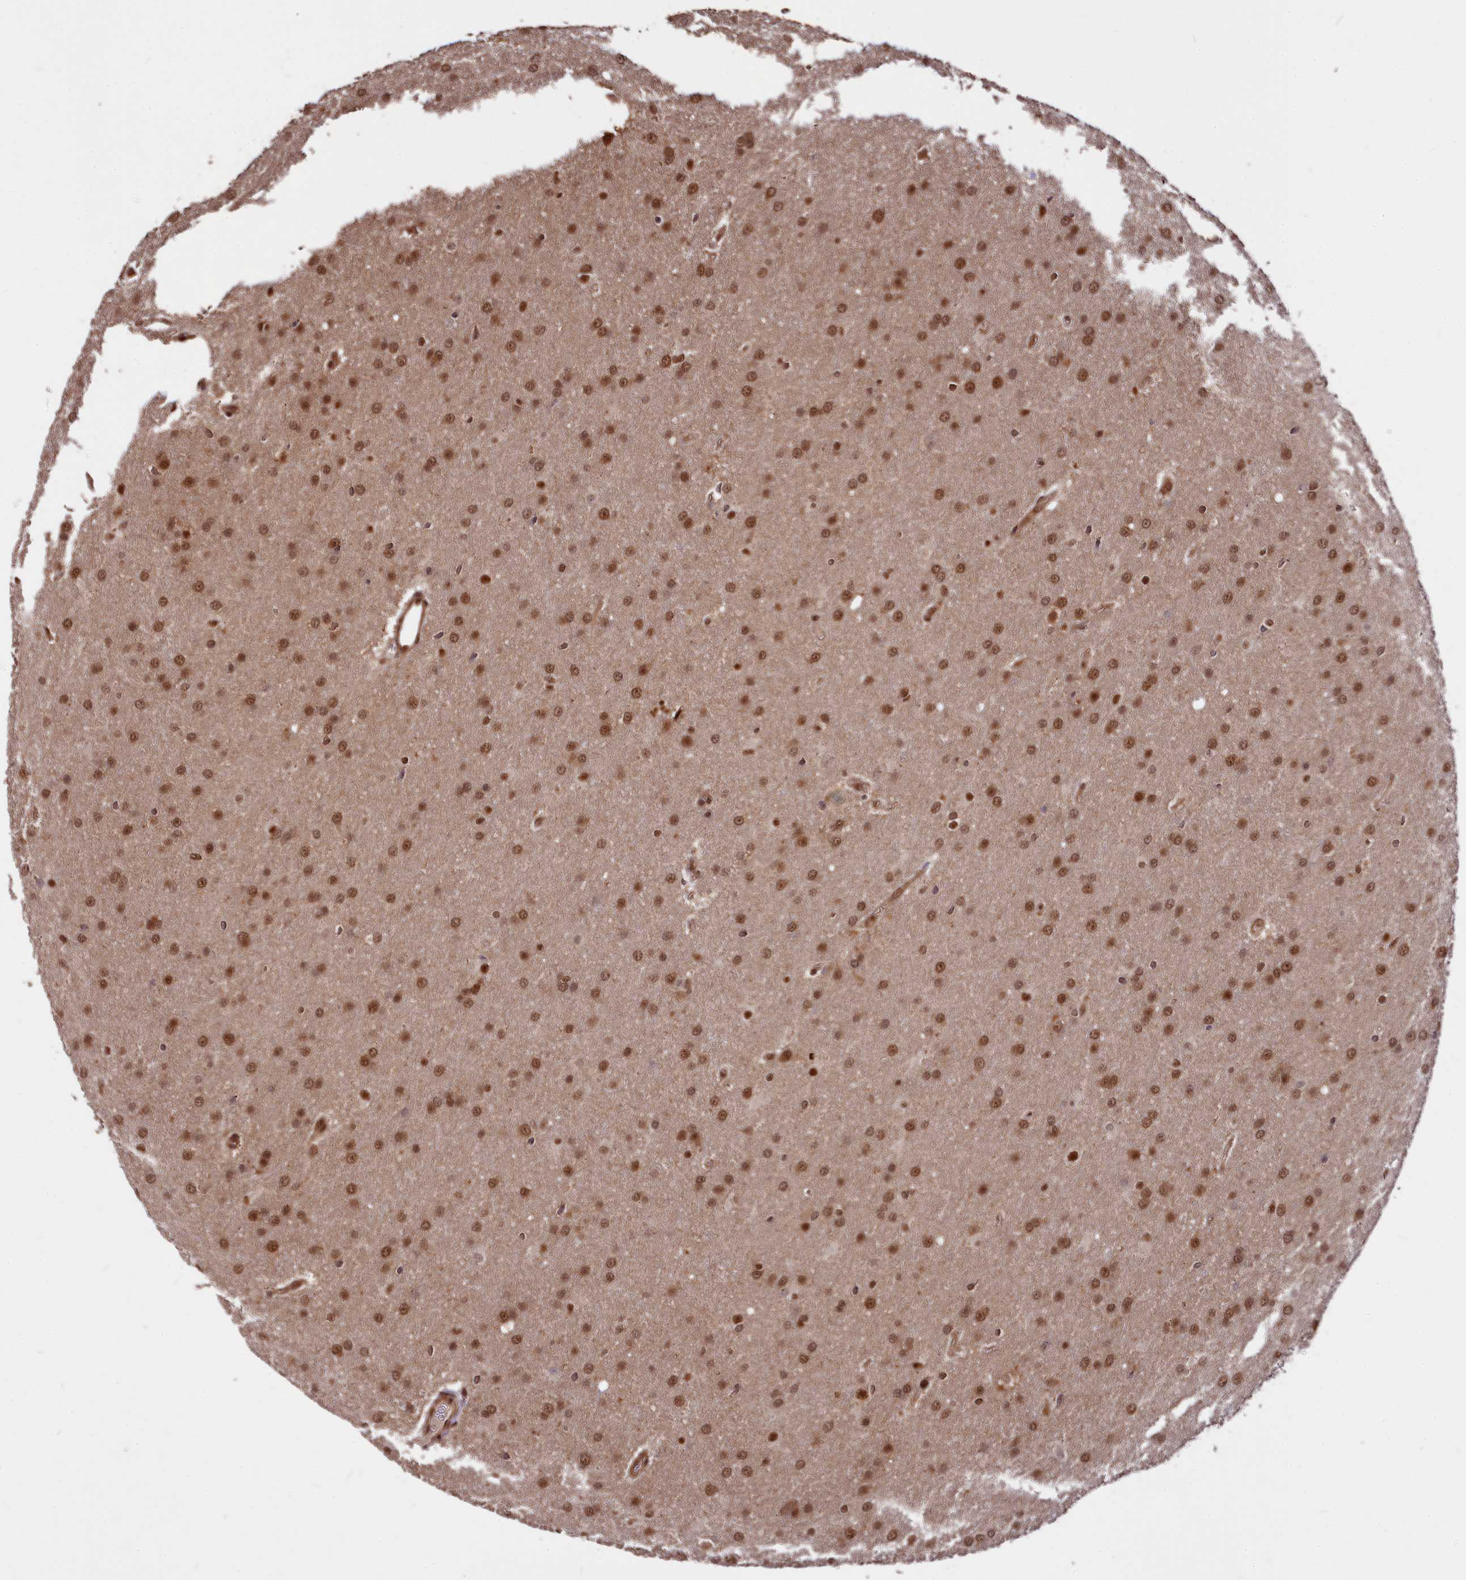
{"staining": {"intensity": "moderate", "quantity": ">75%", "location": "nuclear"}, "tissue": "glioma", "cell_type": "Tumor cells", "image_type": "cancer", "snomed": [{"axis": "morphology", "description": "Glioma, malignant, Low grade"}, {"axis": "topography", "description": "Brain"}], "caption": "Immunohistochemistry photomicrograph of glioma stained for a protein (brown), which displays medium levels of moderate nuclear staining in approximately >75% of tumor cells.", "gene": "ADRM1", "patient": {"sex": "female", "age": 32}}